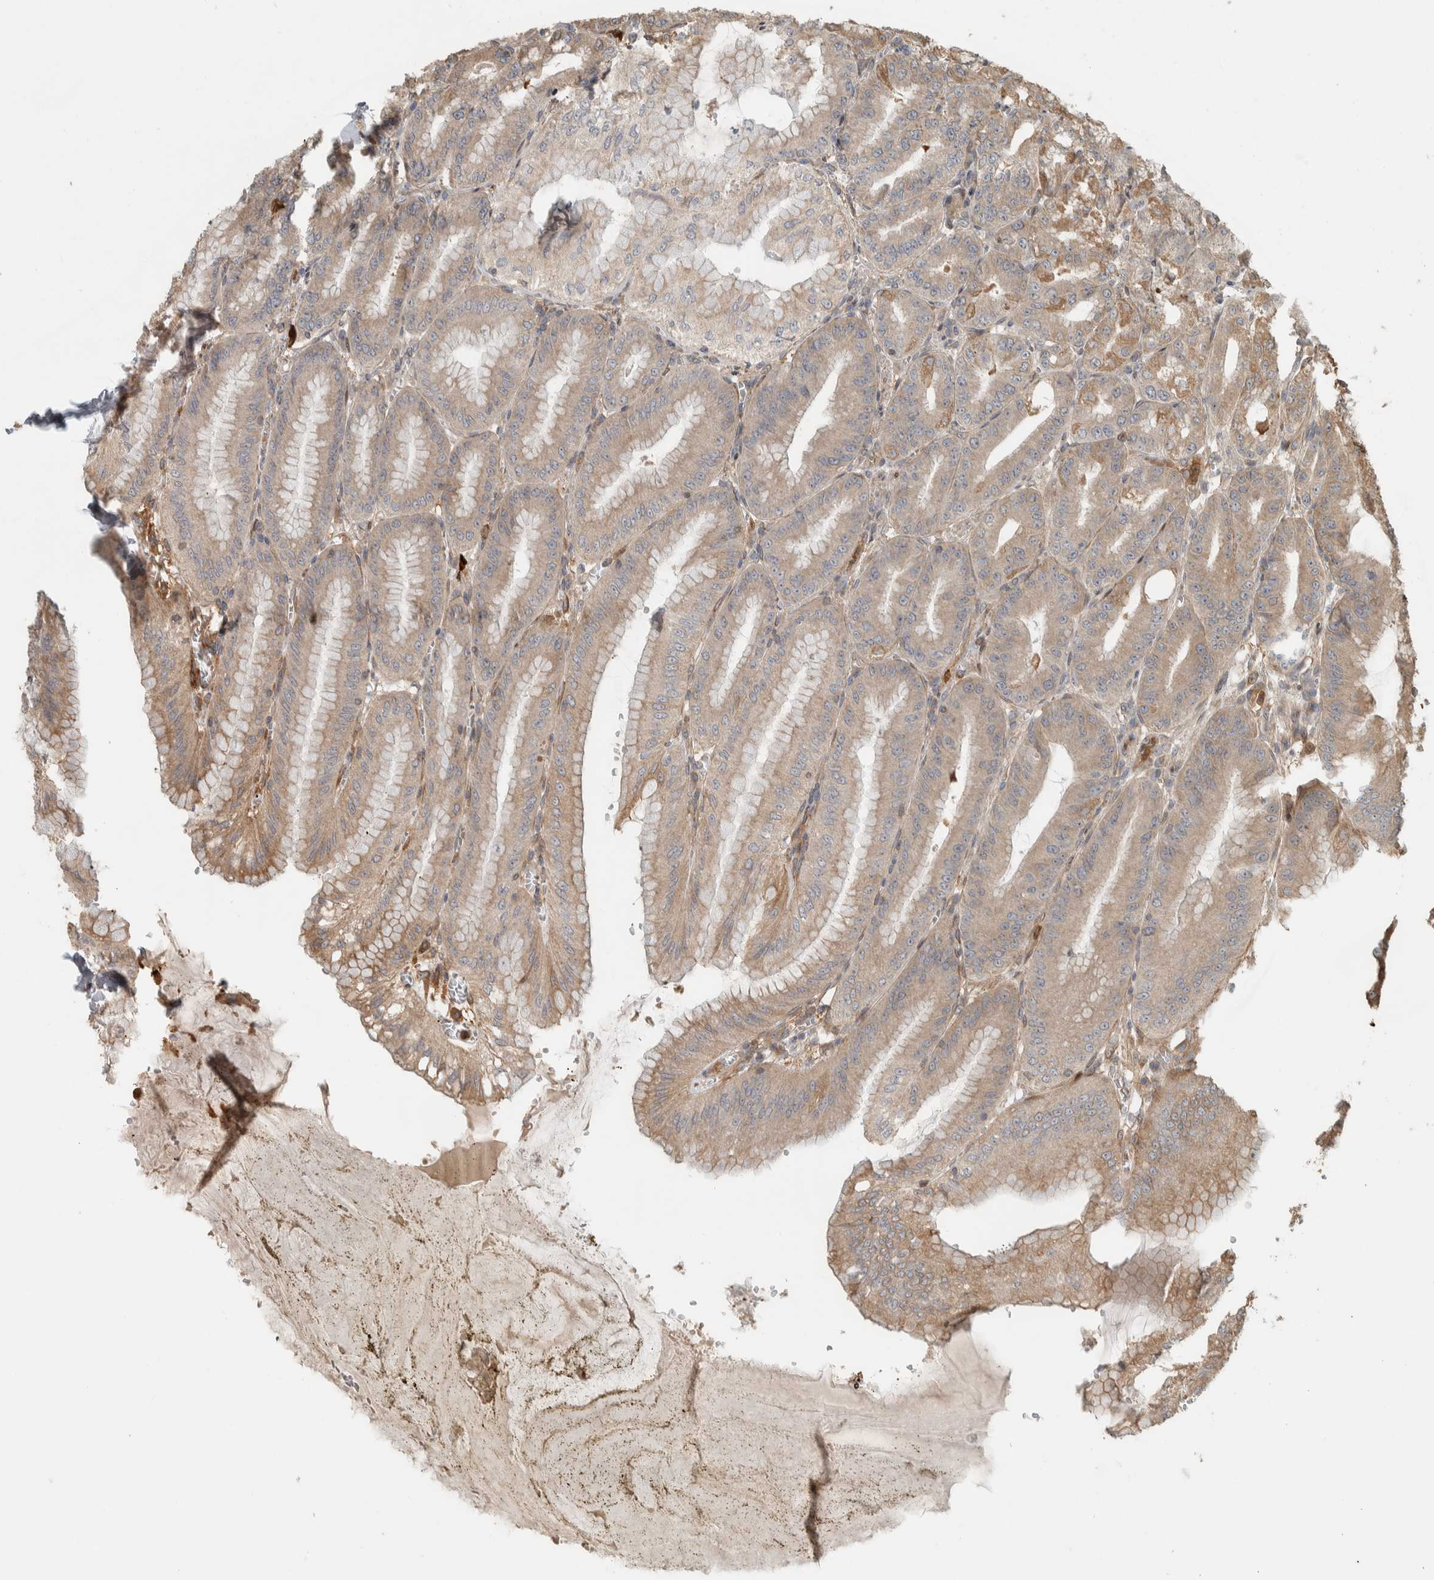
{"staining": {"intensity": "moderate", "quantity": ">75%", "location": "cytoplasmic/membranous"}, "tissue": "stomach", "cell_type": "Glandular cells", "image_type": "normal", "snomed": [{"axis": "morphology", "description": "Normal tissue, NOS"}, {"axis": "topography", "description": "Stomach, lower"}], "caption": "Glandular cells display medium levels of moderate cytoplasmic/membranous expression in about >75% of cells in unremarkable stomach.", "gene": "CNTROB", "patient": {"sex": "male", "age": 71}}